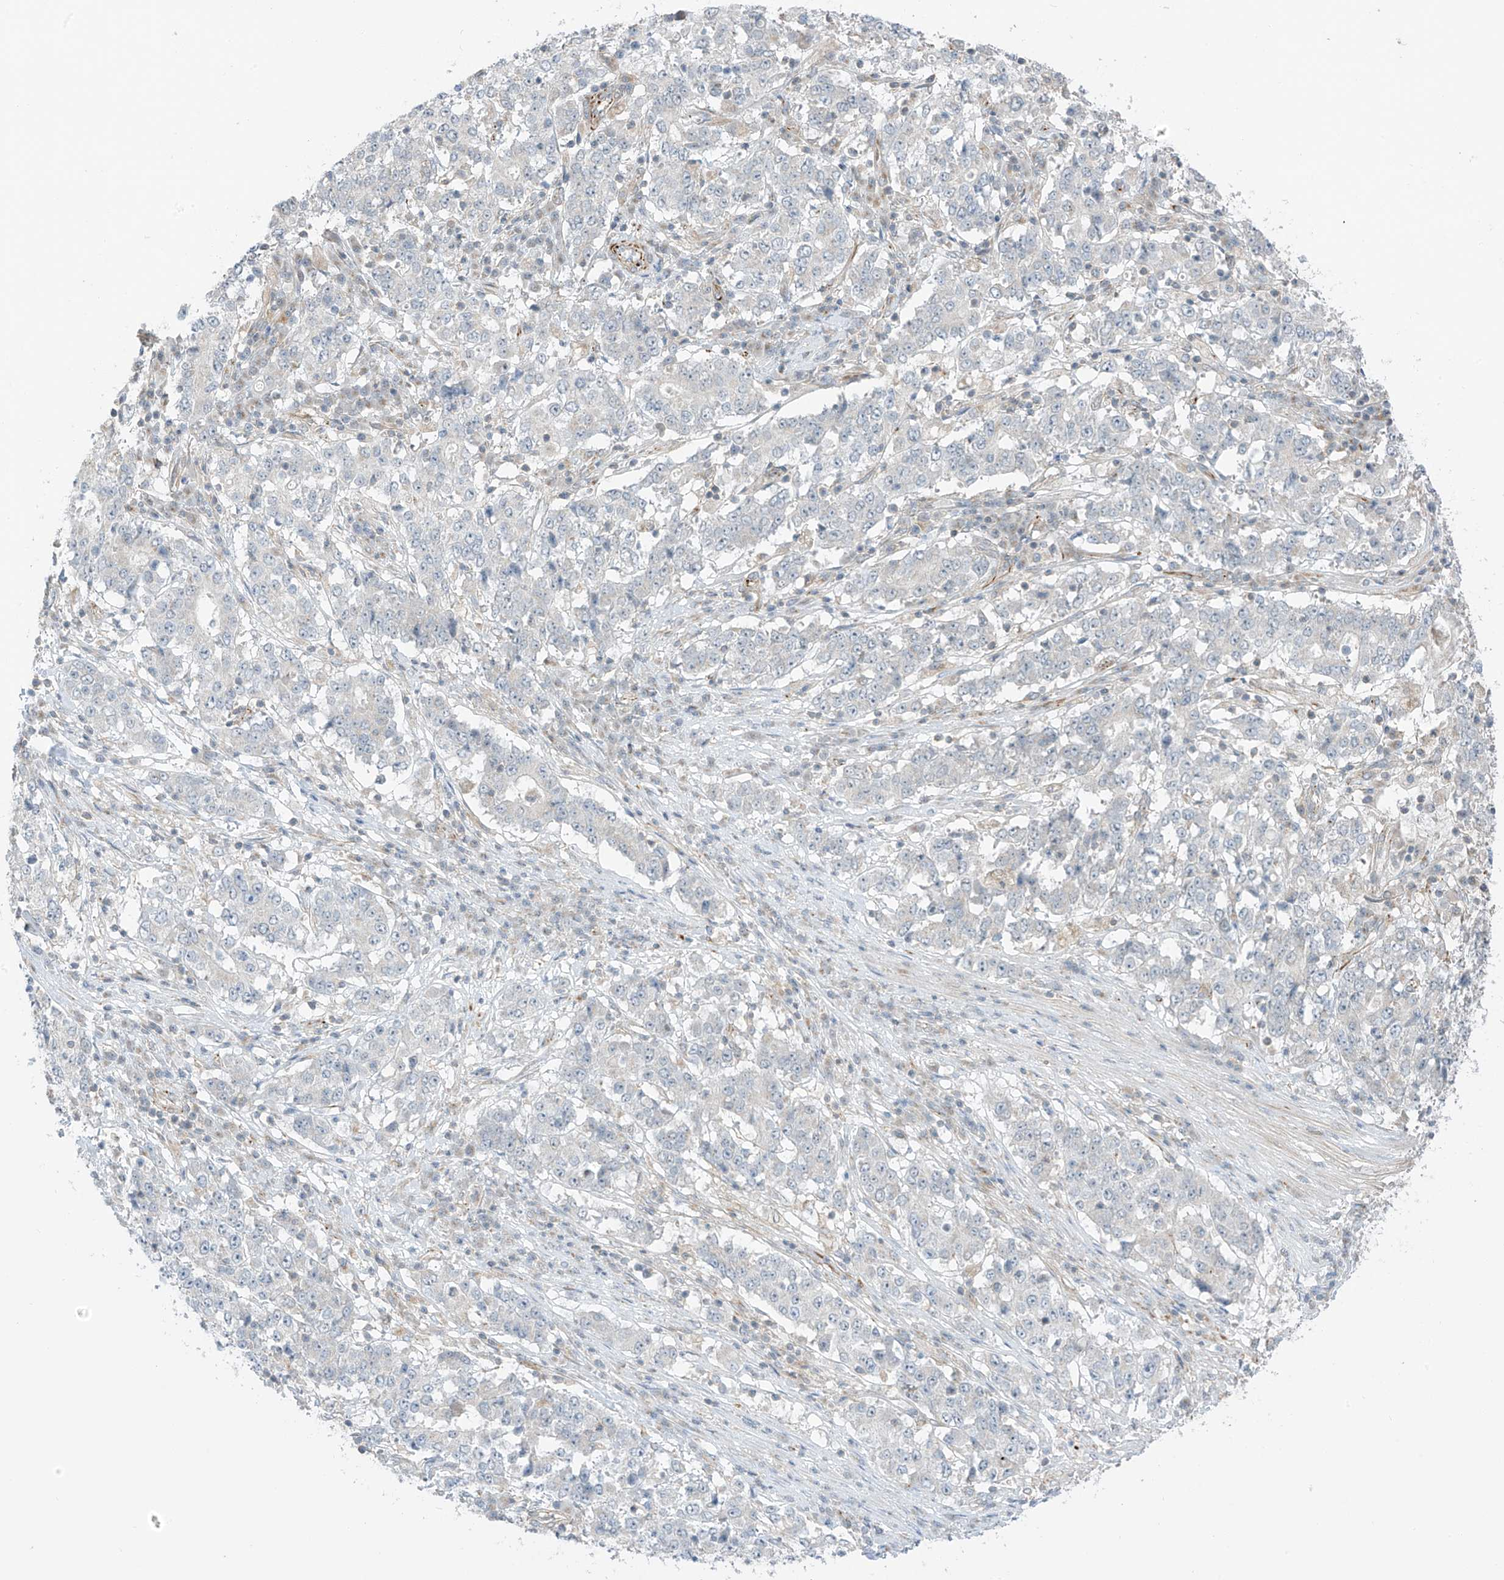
{"staining": {"intensity": "negative", "quantity": "none", "location": "none"}, "tissue": "stomach cancer", "cell_type": "Tumor cells", "image_type": "cancer", "snomed": [{"axis": "morphology", "description": "Adenocarcinoma, NOS"}, {"axis": "topography", "description": "Stomach"}], "caption": "Tumor cells are negative for brown protein staining in adenocarcinoma (stomach).", "gene": "HS6ST2", "patient": {"sex": "male", "age": 59}}